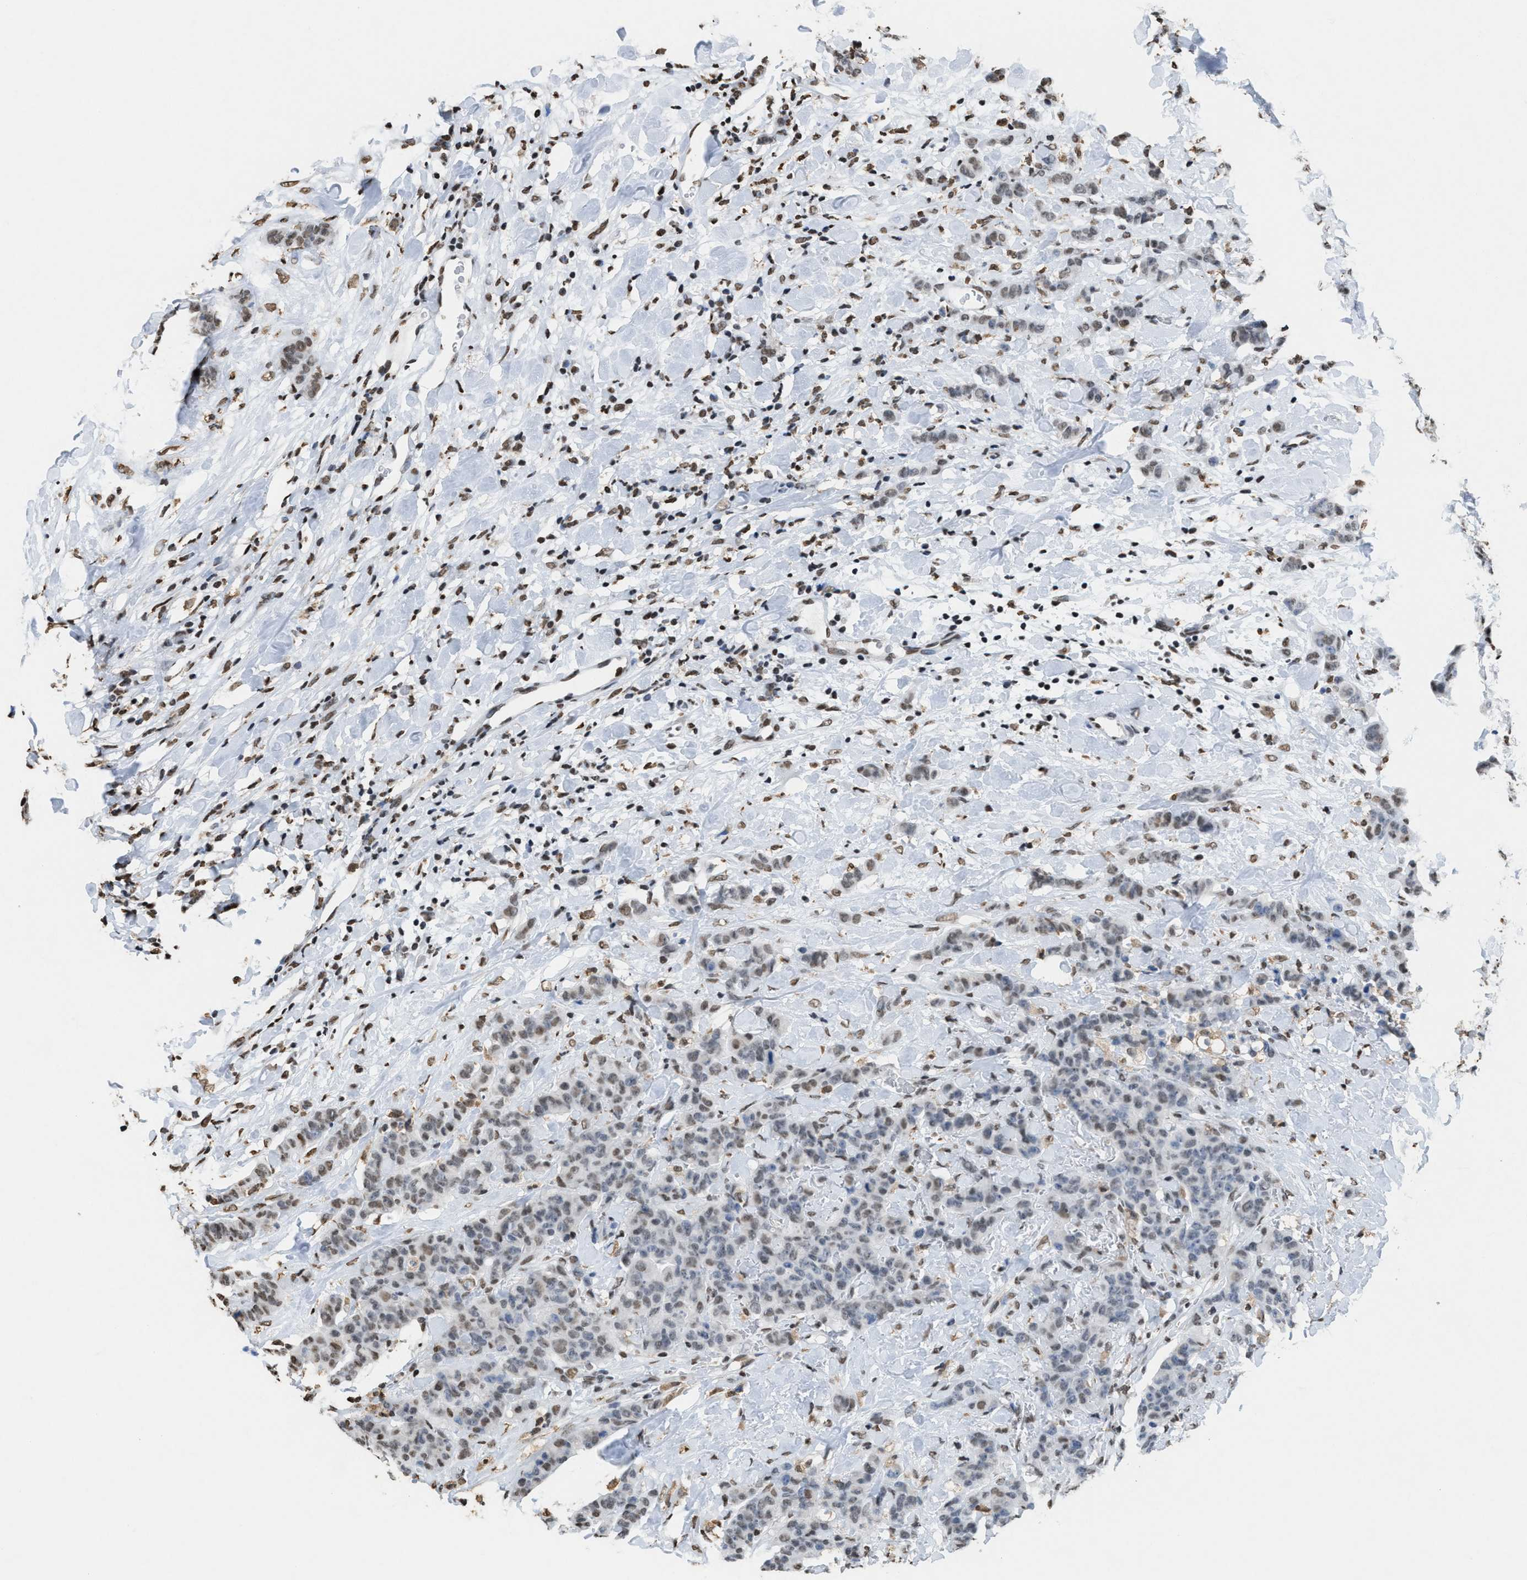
{"staining": {"intensity": "weak", "quantity": "<25%", "location": "nuclear"}, "tissue": "breast cancer", "cell_type": "Tumor cells", "image_type": "cancer", "snomed": [{"axis": "morphology", "description": "Normal tissue, NOS"}, {"axis": "morphology", "description": "Duct carcinoma"}, {"axis": "topography", "description": "Breast"}], "caption": "Tumor cells show no significant staining in intraductal carcinoma (breast).", "gene": "NUP88", "patient": {"sex": "female", "age": 40}}